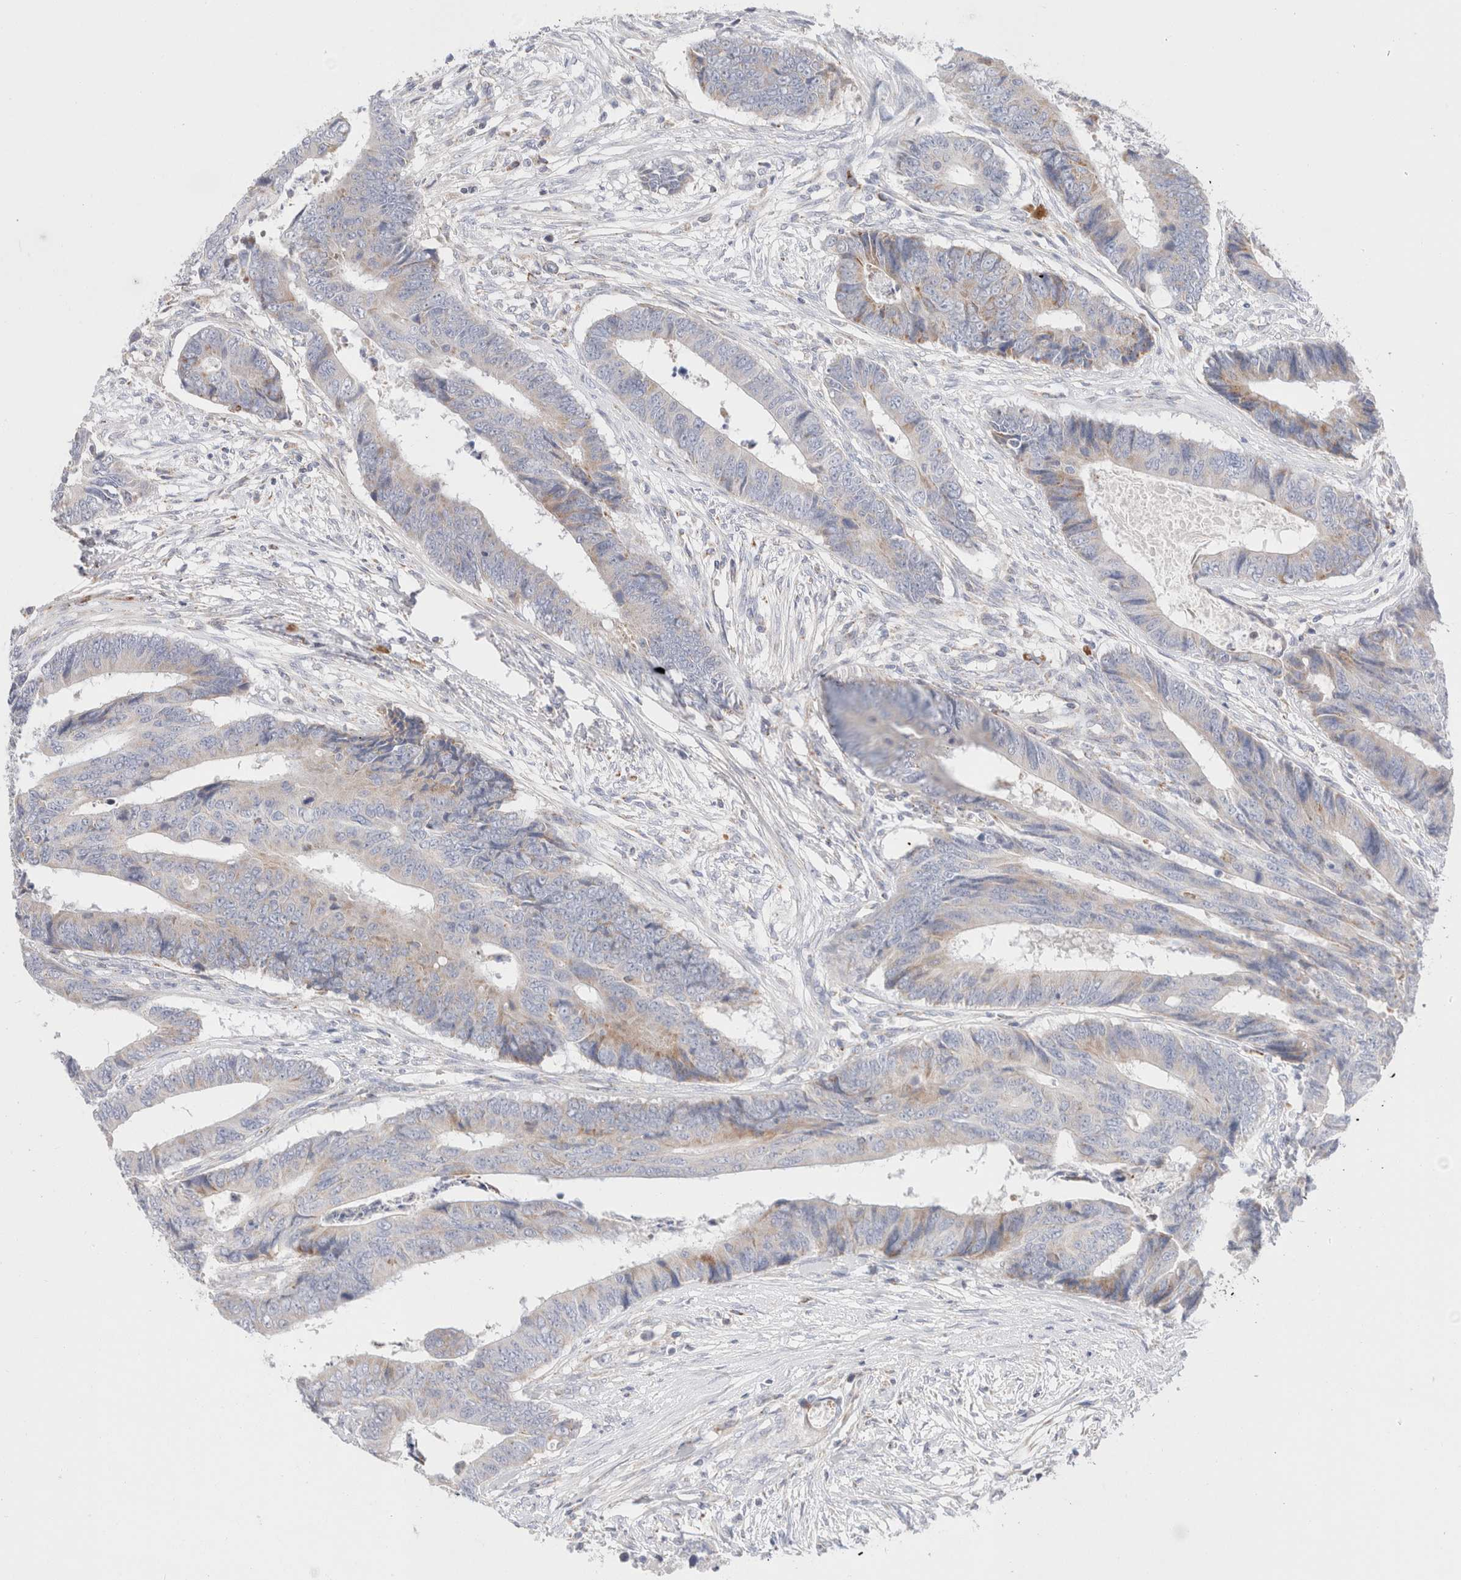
{"staining": {"intensity": "weak", "quantity": "<25%", "location": "cytoplasmic/membranous"}, "tissue": "colorectal cancer", "cell_type": "Tumor cells", "image_type": "cancer", "snomed": [{"axis": "morphology", "description": "Adenocarcinoma, NOS"}, {"axis": "topography", "description": "Rectum"}], "caption": "This is a histopathology image of immunohistochemistry (IHC) staining of colorectal cancer (adenocarcinoma), which shows no staining in tumor cells.", "gene": "ATP6V1C1", "patient": {"sex": "male", "age": 84}}